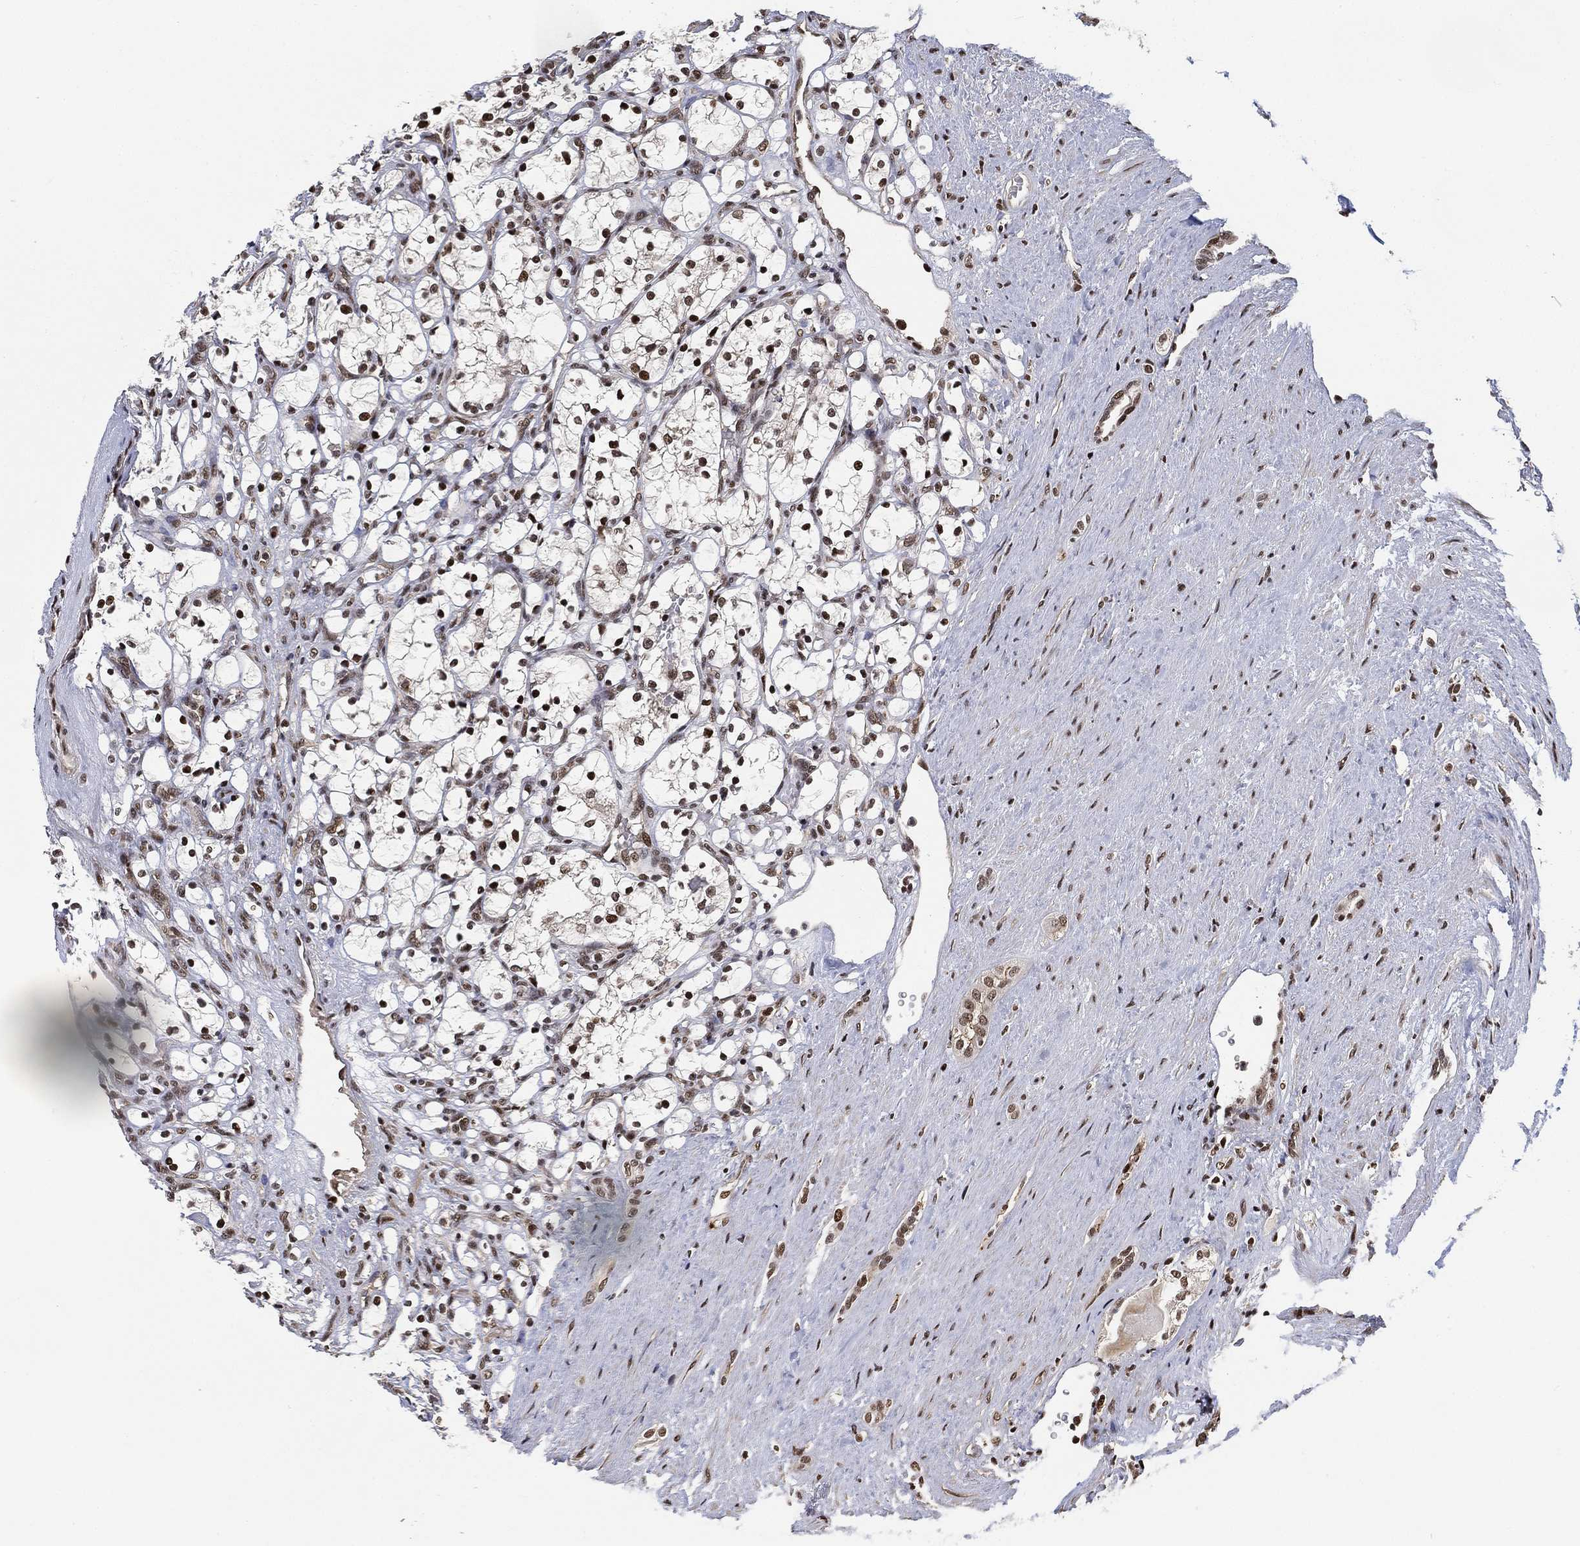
{"staining": {"intensity": "moderate", "quantity": "25%-75%", "location": "nuclear"}, "tissue": "renal cancer", "cell_type": "Tumor cells", "image_type": "cancer", "snomed": [{"axis": "morphology", "description": "Adenocarcinoma, NOS"}, {"axis": "topography", "description": "Kidney"}], "caption": "Brown immunohistochemical staining in human renal cancer (adenocarcinoma) shows moderate nuclear staining in approximately 25%-75% of tumor cells. (DAB (3,3'-diaminobenzidine) IHC, brown staining for protein, blue staining for nuclei).", "gene": "ZSCAN30", "patient": {"sex": "female", "age": 69}}